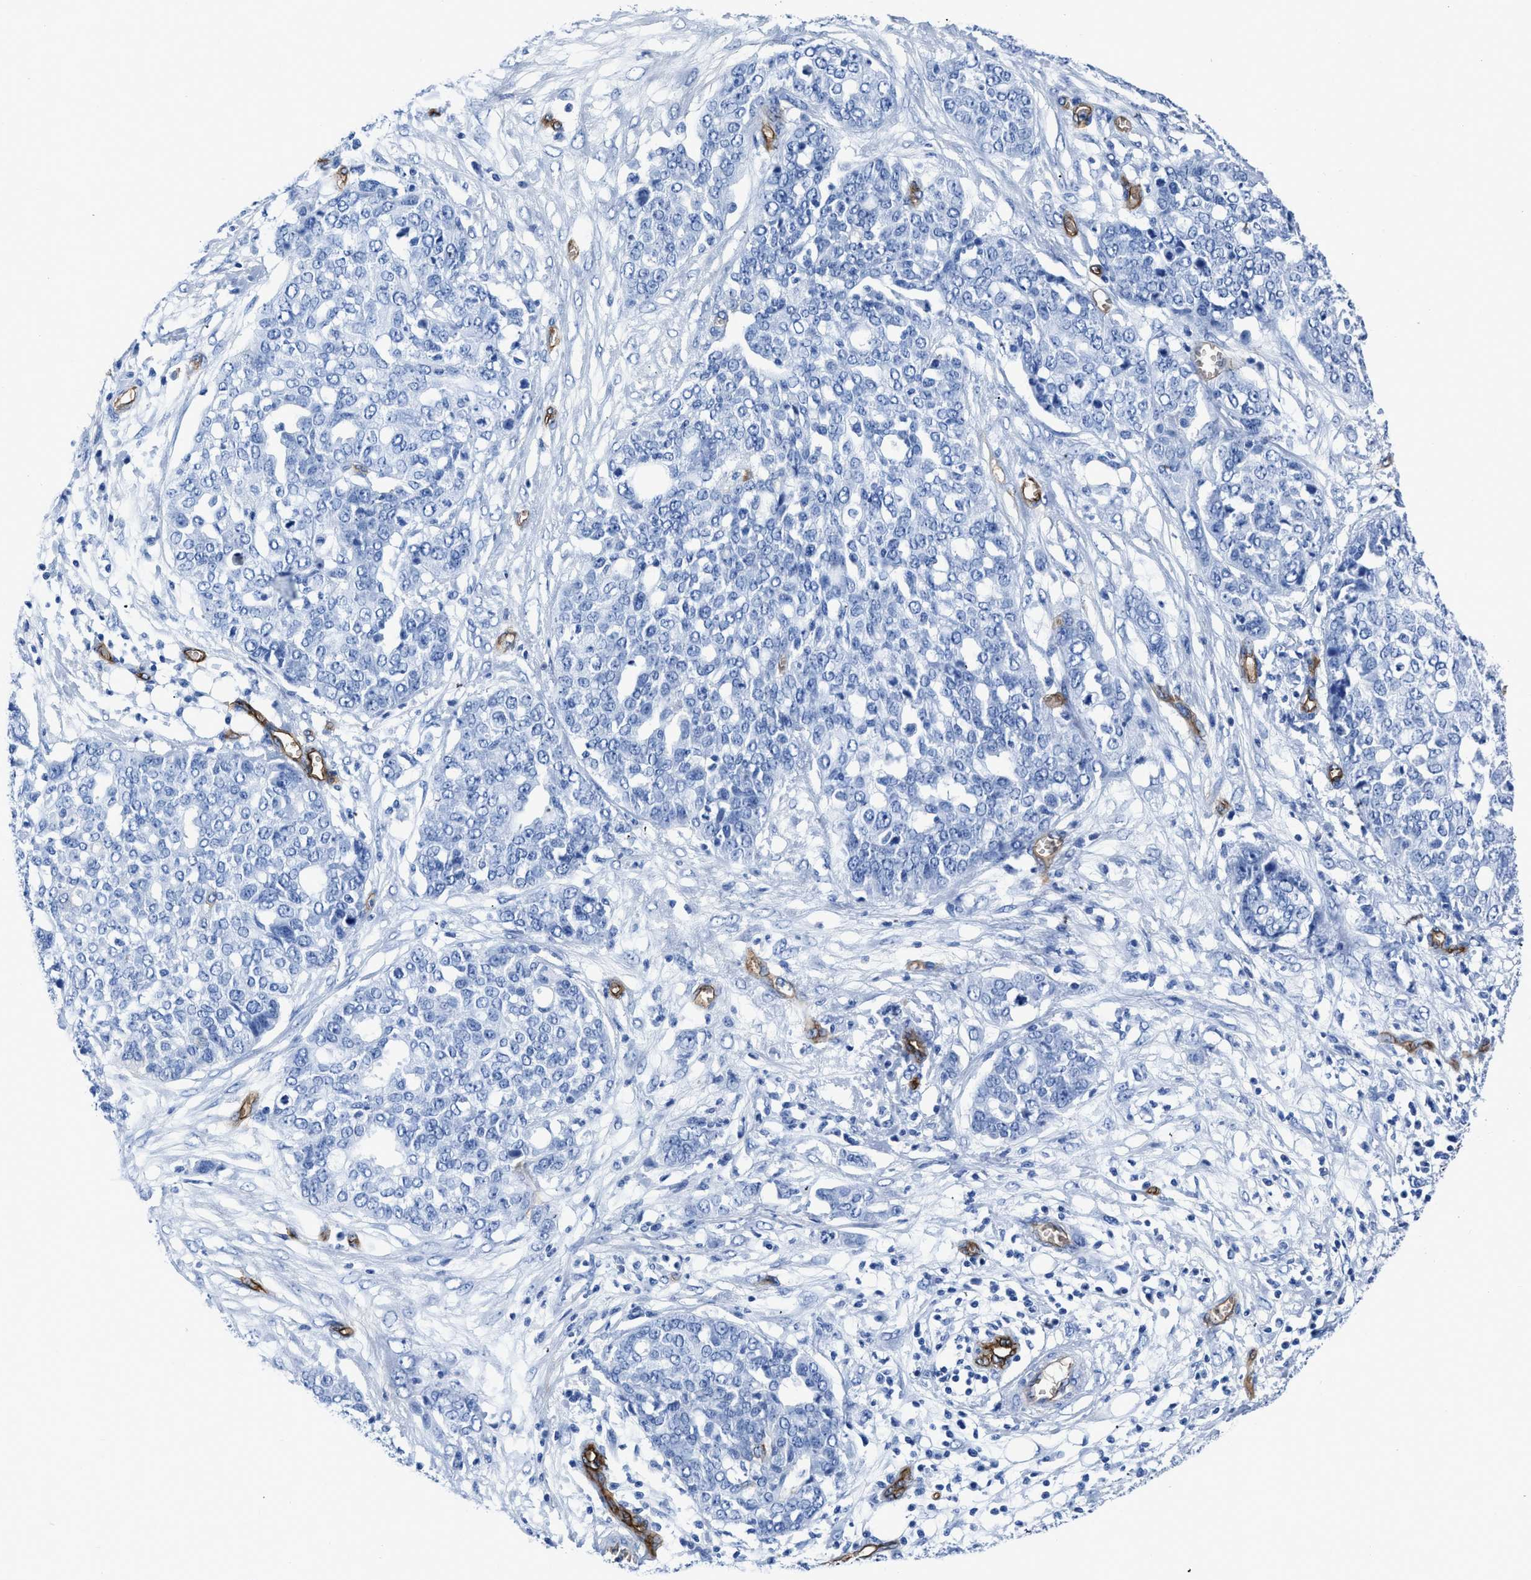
{"staining": {"intensity": "negative", "quantity": "none", "location": "none"}, "tissue": "ovarian cancer", "cell_type": "Tumor cells", "image_type": "cancer", "snomed": [{"axis": "morphology", "description": "Cystadenocarcinoma, serous, NOS"}, {"axis": "topography", "description": "Soft tissue"}, {"axis": "topography", "description": "Ovary"}], "caption": "IHC image of human ovarian cancer (serous cystadenocarcinoma) stained for a protein (brown), which shows no expression in tumor cells.", "gene": "AQP1", "patient": {"sex": "female", "age": 57}}